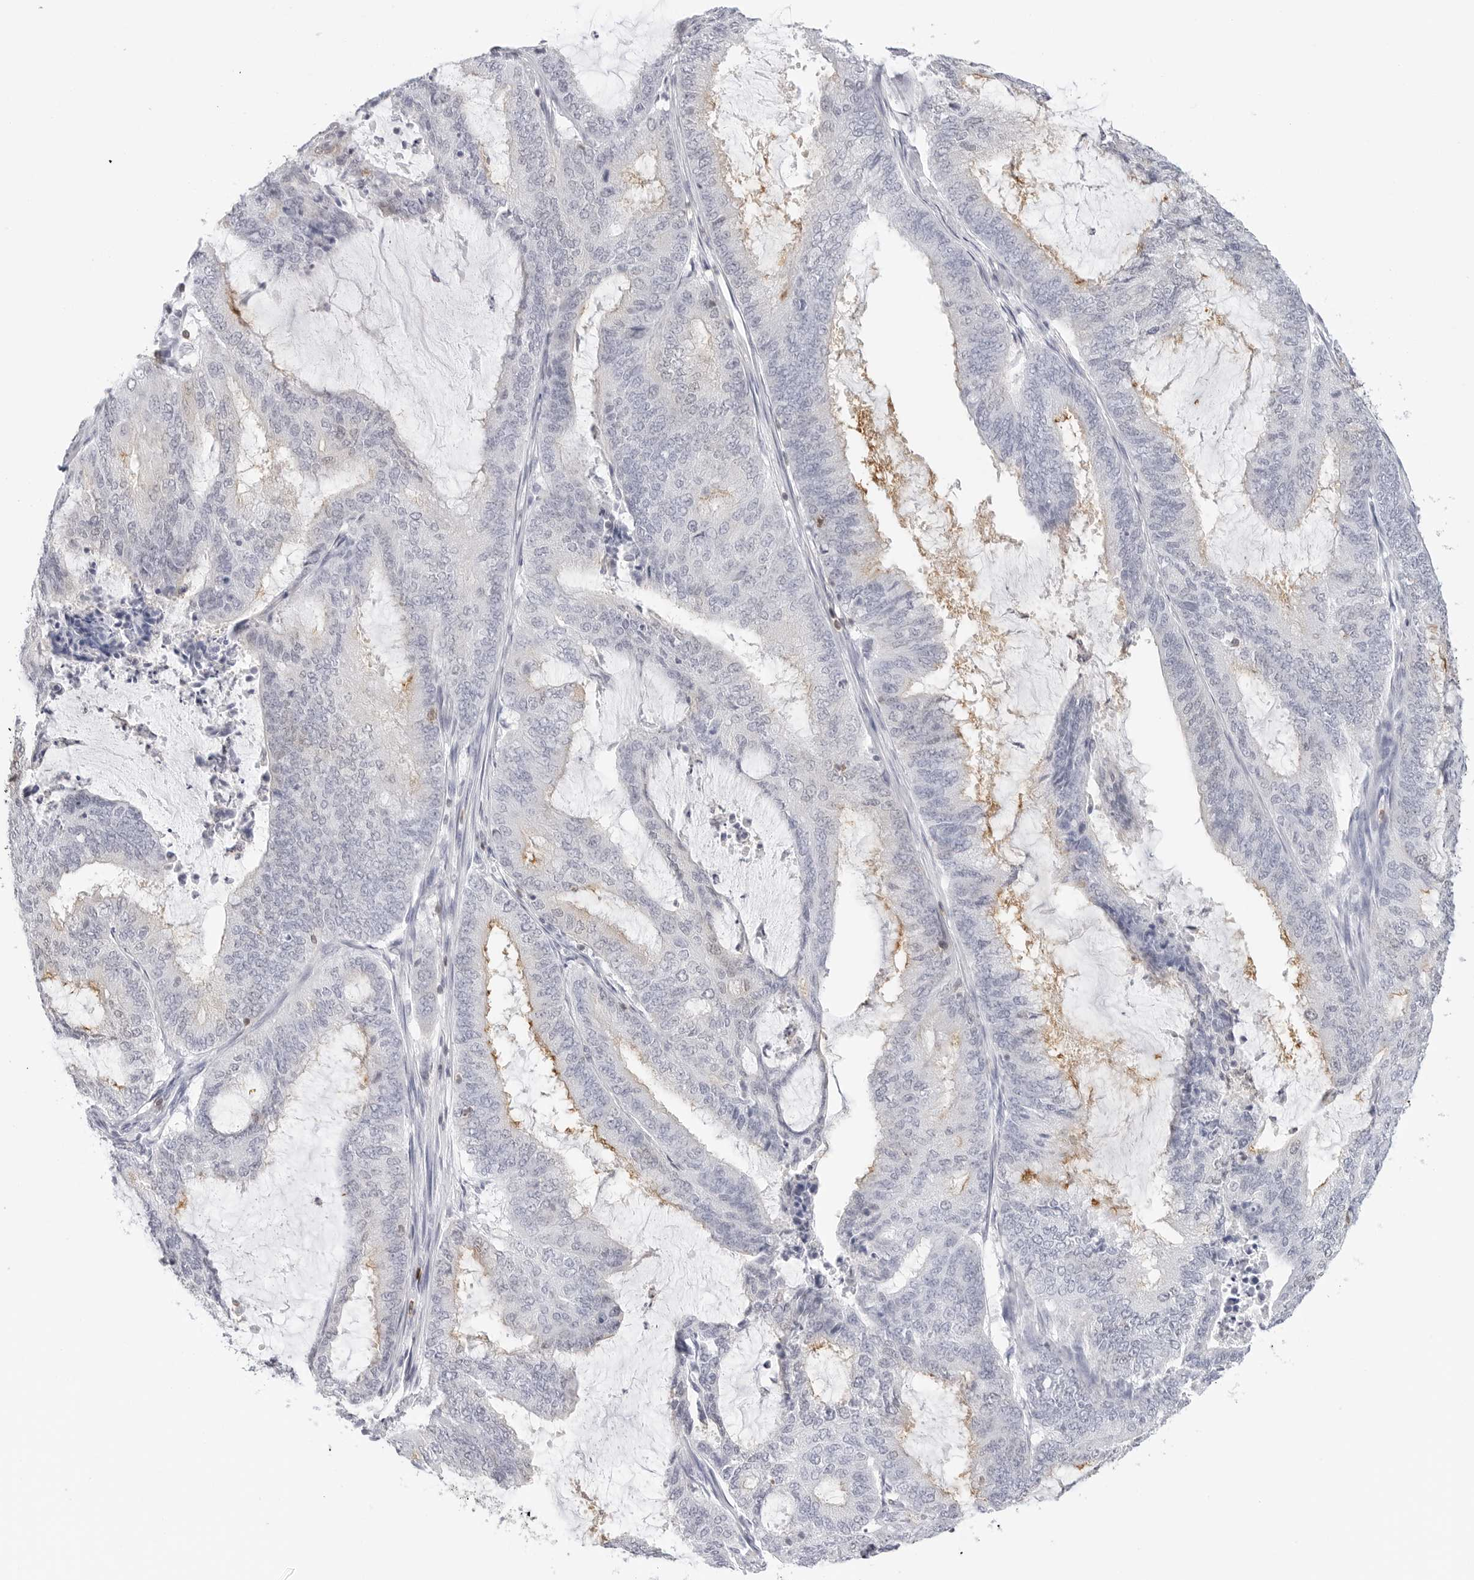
{"staining": {"intensity": "negative", "quantity": "none", "location": "none"}, "tissue": "endometrial cancer", "cell_type": "Tumor cells", "image_type": "cancer", "snomed": [{"axis": "morphology", "description": "Adenocarcinoma, NOS"}, {"axis": "topography", "description": "Endometrium"}], "caption": "Immunohistochemistry (IHC) of endometrial adenocarcinoma displays no expression in tumor cells.", "gene": "SLC9A3R1", "patient": {"sex": "female", "age": 51}}